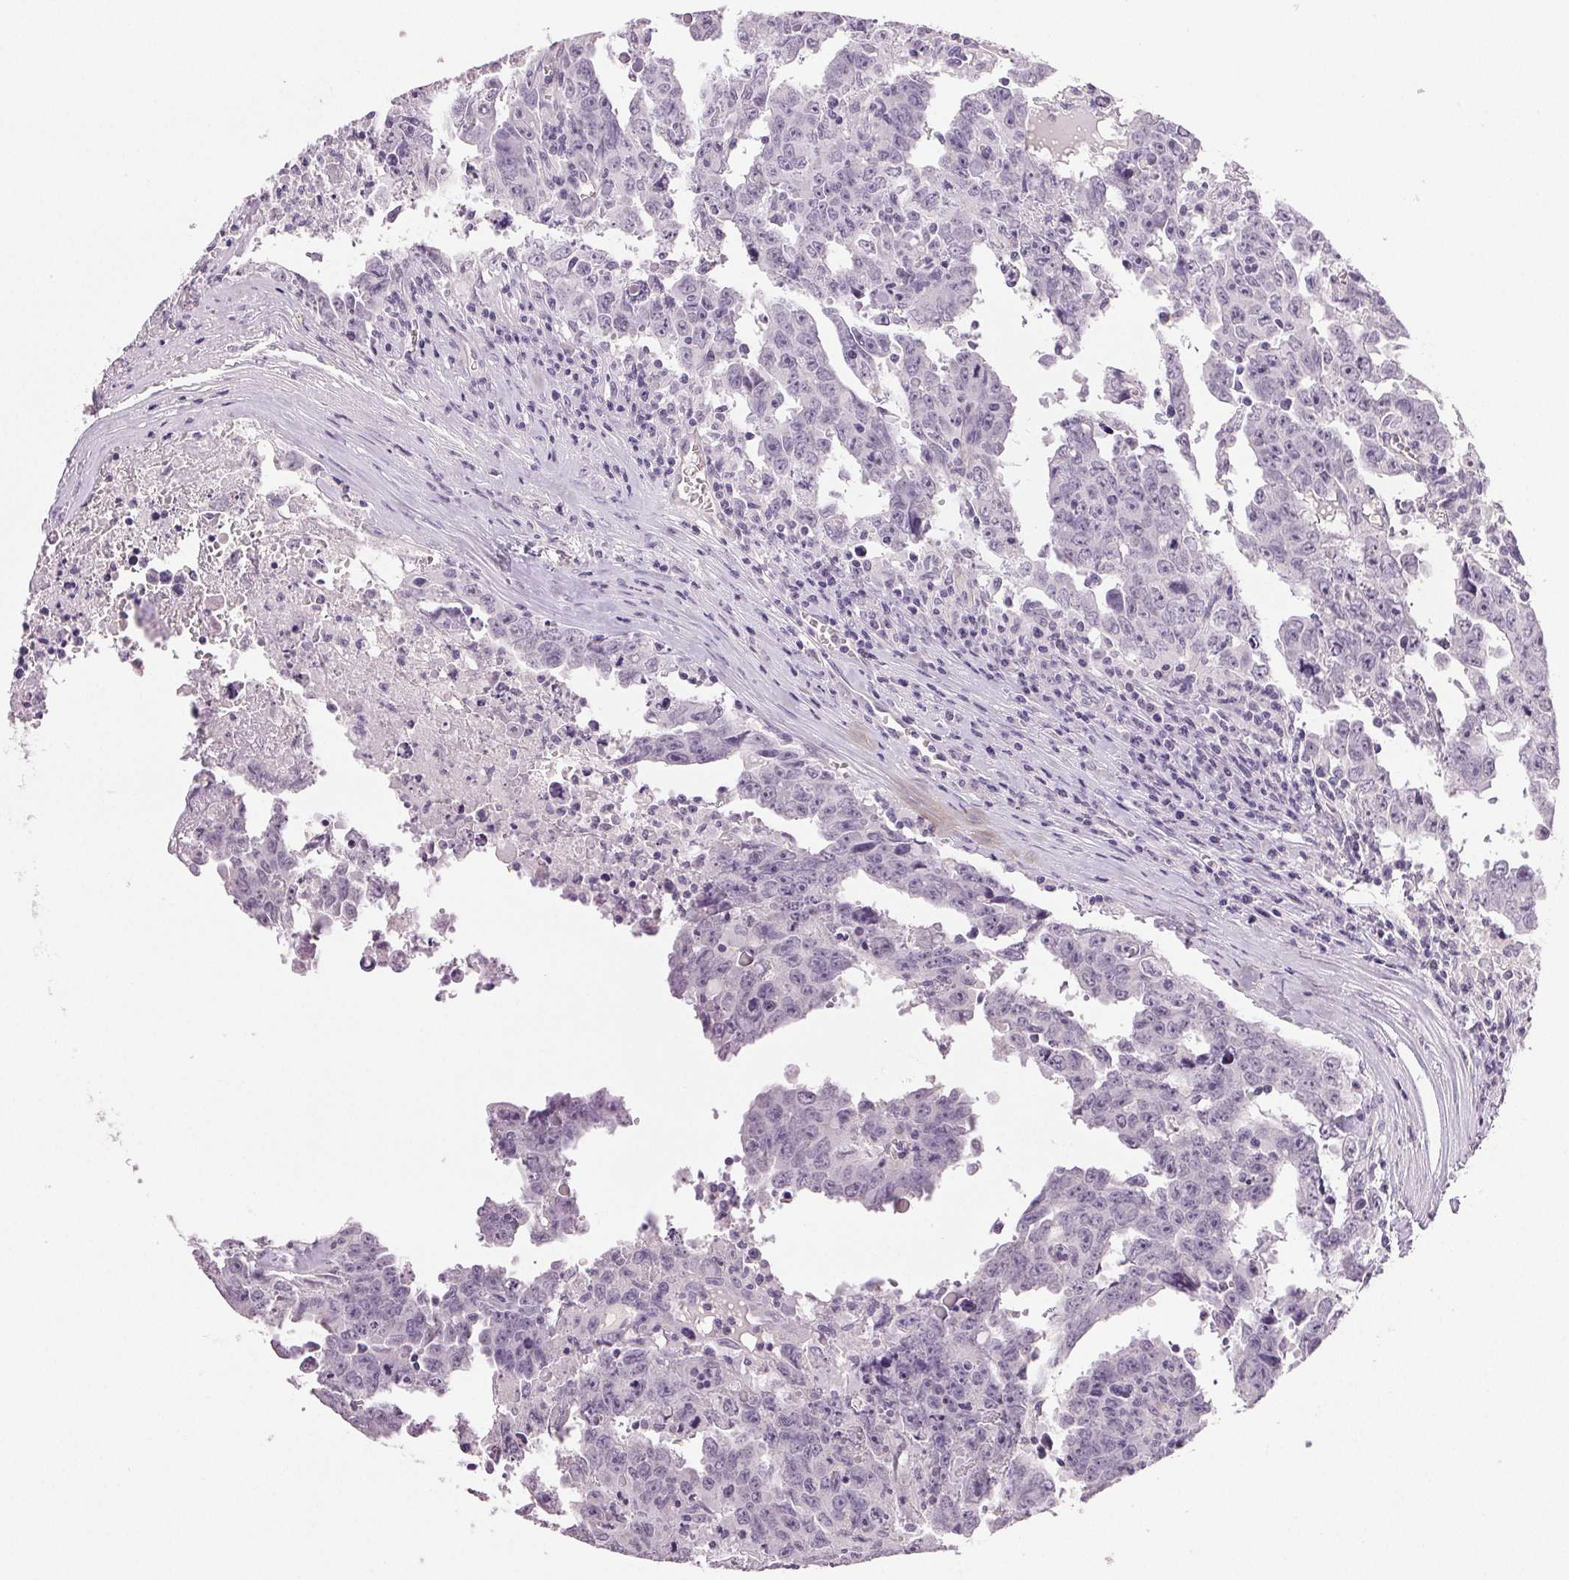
{"staining": {"intensity": "negative", "quantity": "none", "location": "none"}, "tissue": "testis cancer", "cell_type": "Tumor cells", "image_type": "cancer", "snomed": [{"axis": "morphology", "description": "Carcinoma, Embryonal, NOS"}, {"axis": "topography", "description": "Testis"}], "caption": "Photomicrograph shows no significant protein expression in tumor cells of embryonal carcinoma (testis).", "gene": "PLCB1", "patient": {"sex": "male", "age": 22}}